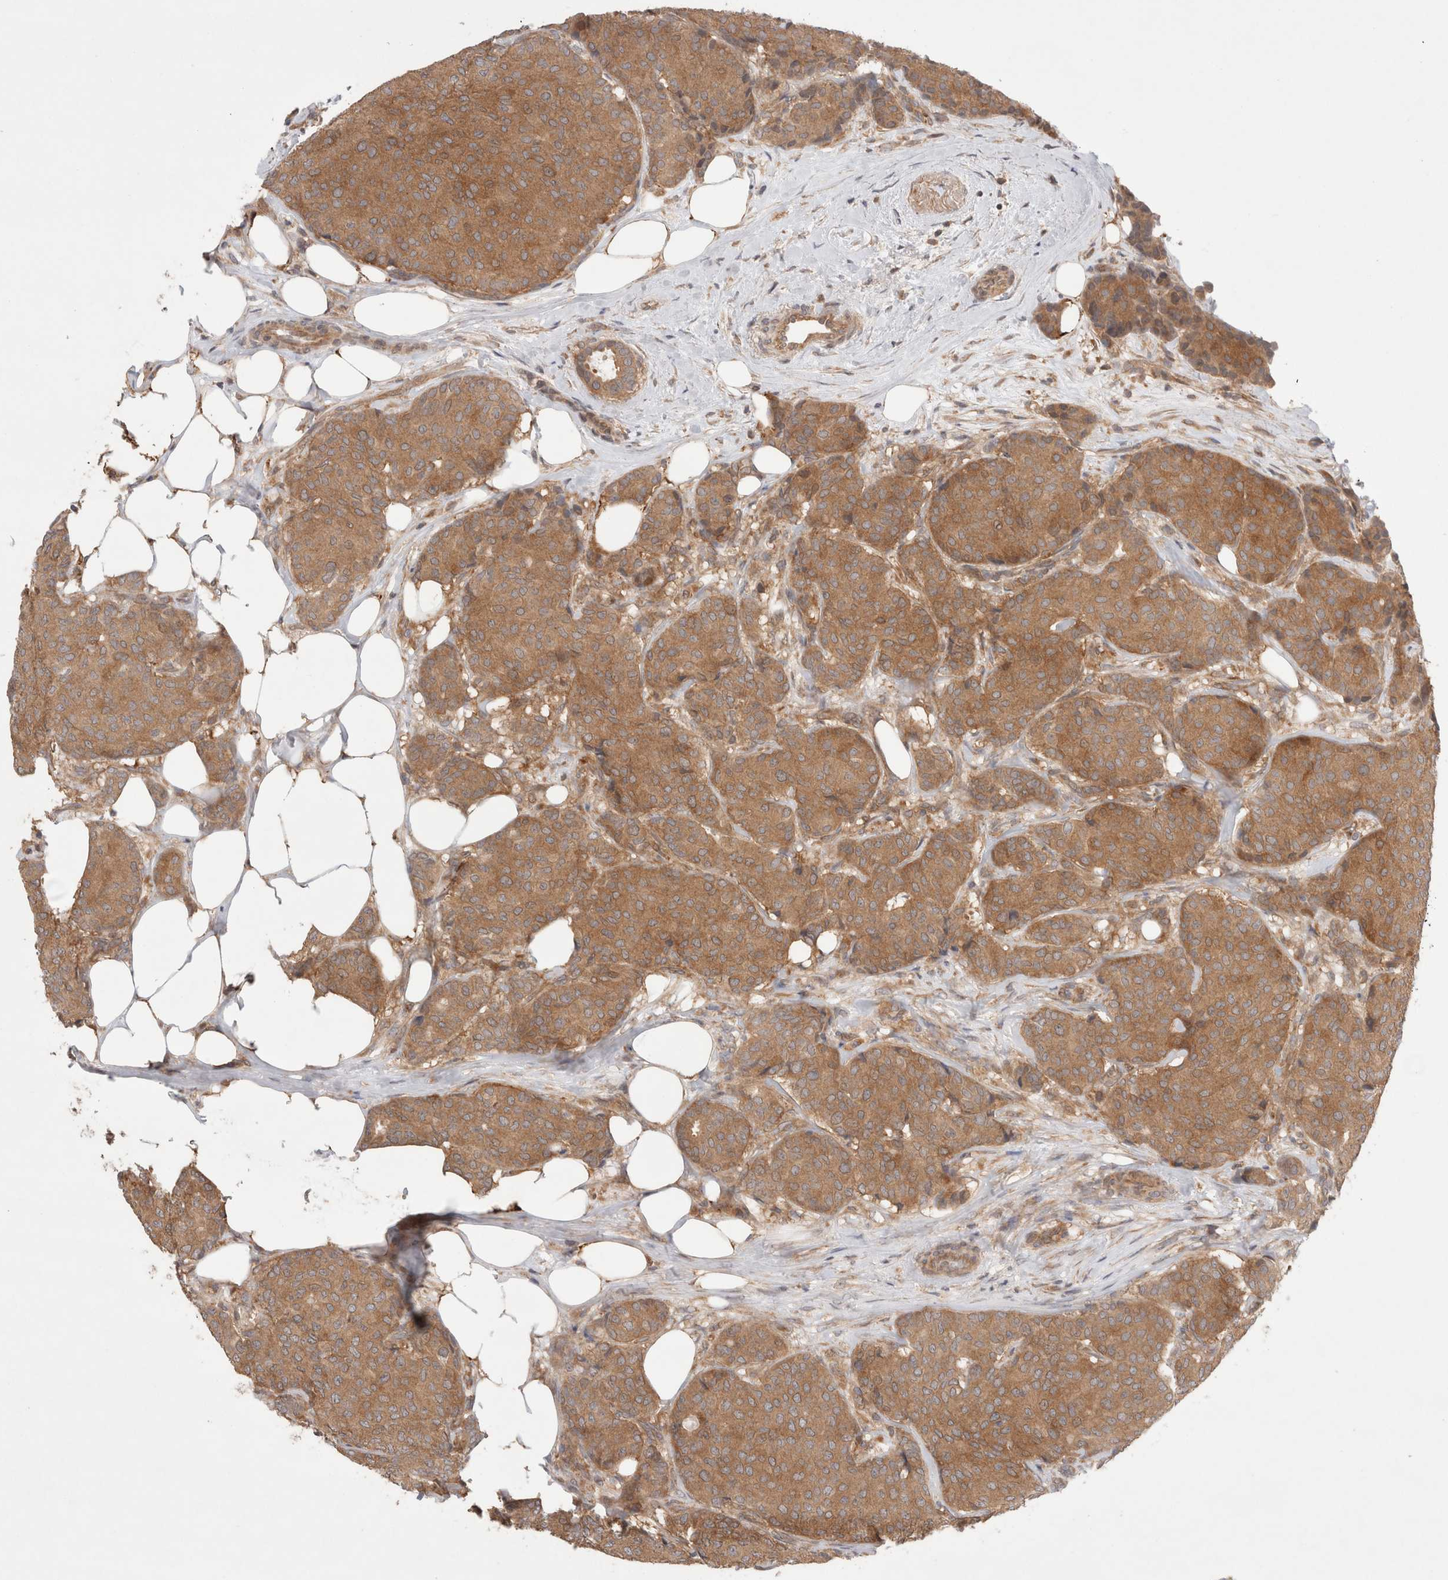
{"staining": {"intensity": "moderate", "quantity": ">75%", "location": "cytoplasmic/membranous"}, "tissue": "breast cancer", "cell_type": "Tumor cells", "image_type": "cancer", "snomed": [{"axis": "morphology", "description": "Duct carcinoma"}, {"axis": "topography", "description": "Breast"}], "caption": "Immunohistochemical staining of human breast cancer reveals moderate cytoplasmic/membranous protein expression in approximately >75% of tumor cells.", "gene": "HROB", "patient": {"sex": "female", "age": 75}}